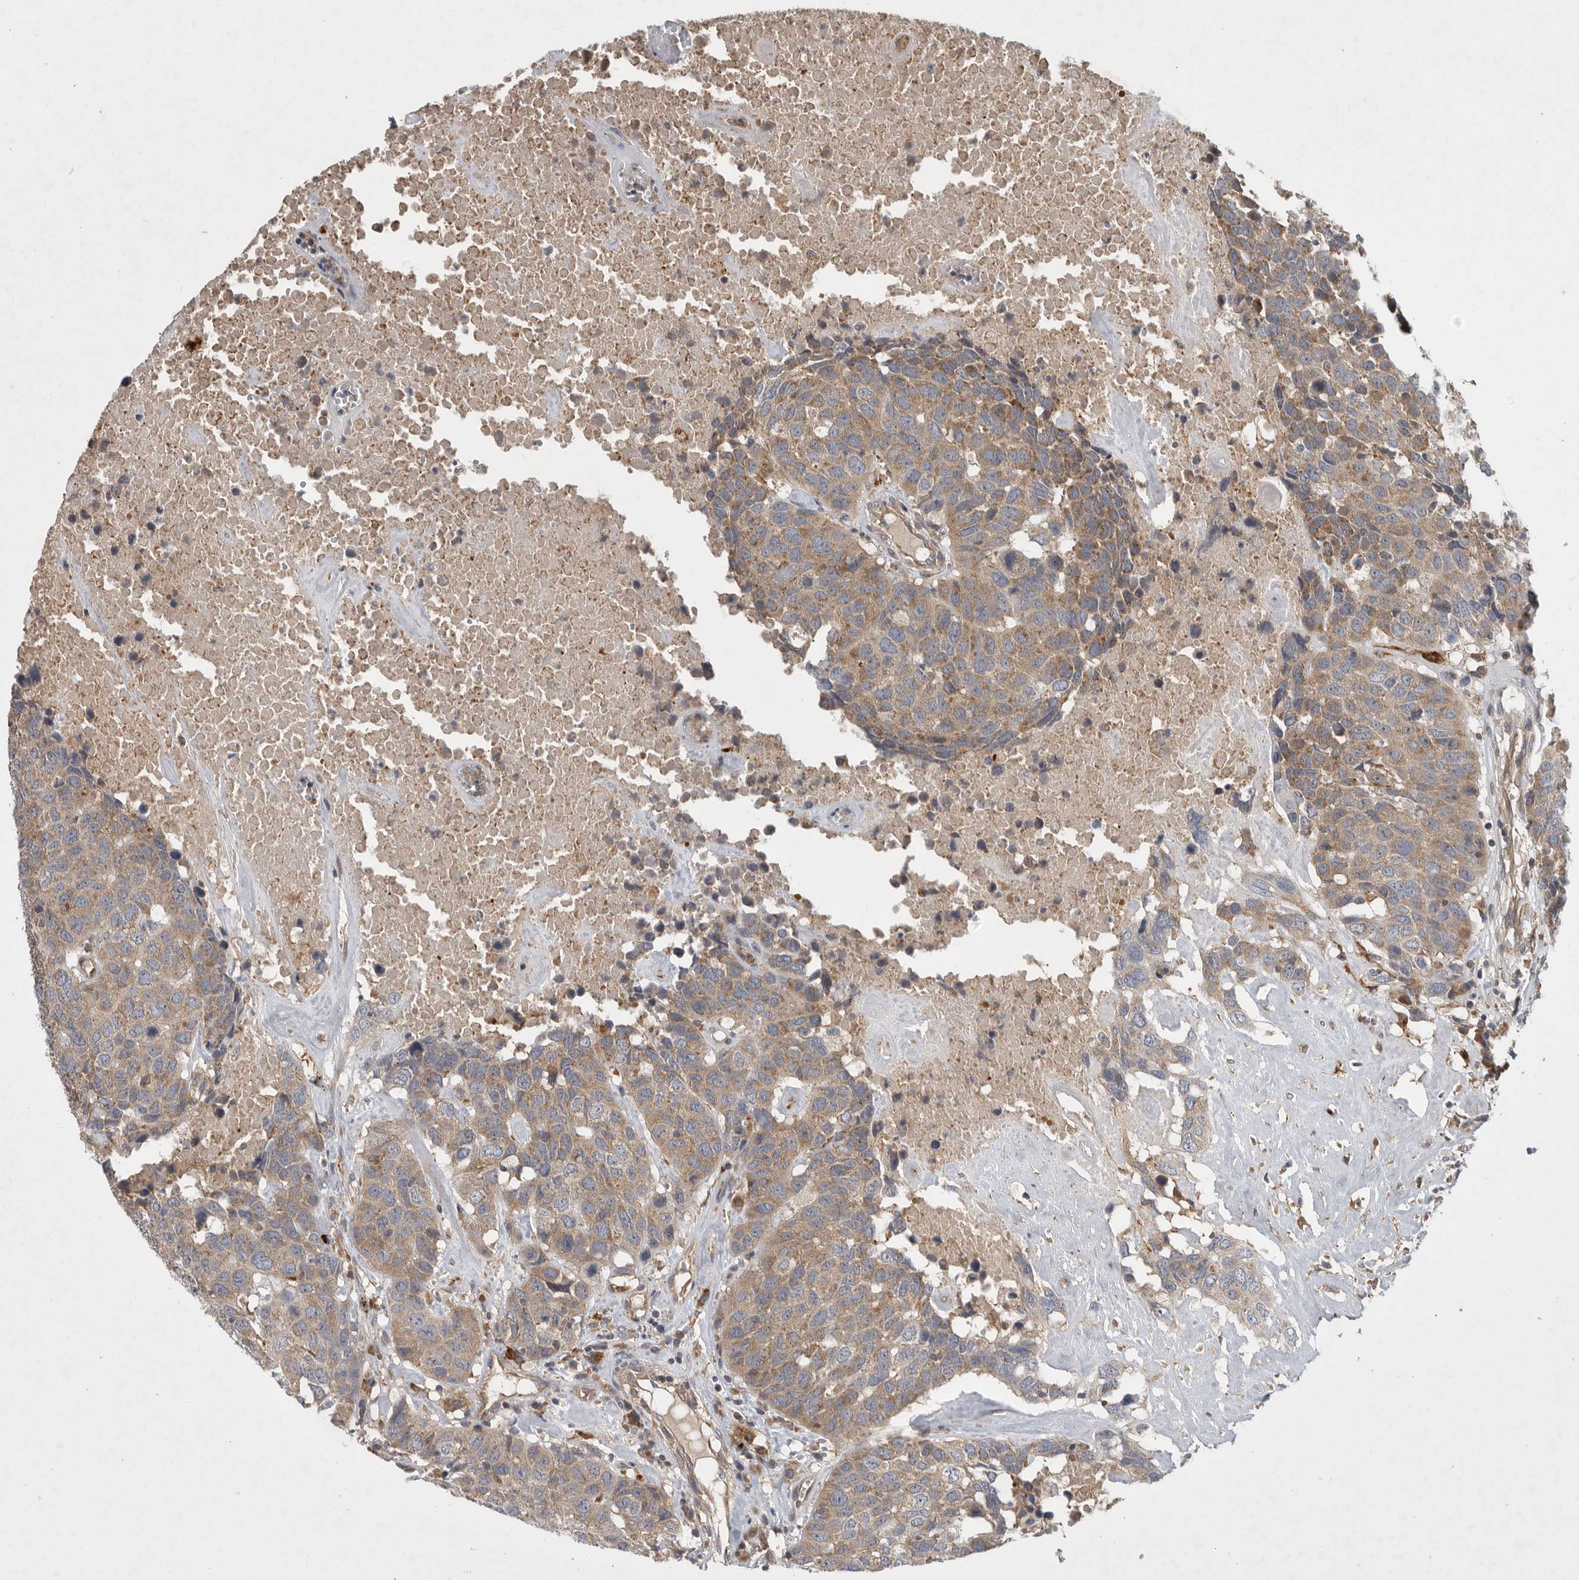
{"staining": {"intensity": "weak", "quantity": "25%-75%", "location": "cytoplasmic/membranous"}, "tissue": "head and neck cancer", "cell_type": "Tumor cells", "image_type": "cancer", "snomed": [{"axis": "morphology", "description": "Squamous cell carcinoma, NOS"}, {"axis": "topography", "description": "Head-Neck"}], "caption": "Immunohistochemistry (DAB) staining of head and neck cancer (squamous cell carcinoma) exhibits weak cytoplasmic/membranous protein expression in about 25%-75% of tumor cells.", "gene": "C1orf109", "patient": {"sex": "male", "age": 66}}